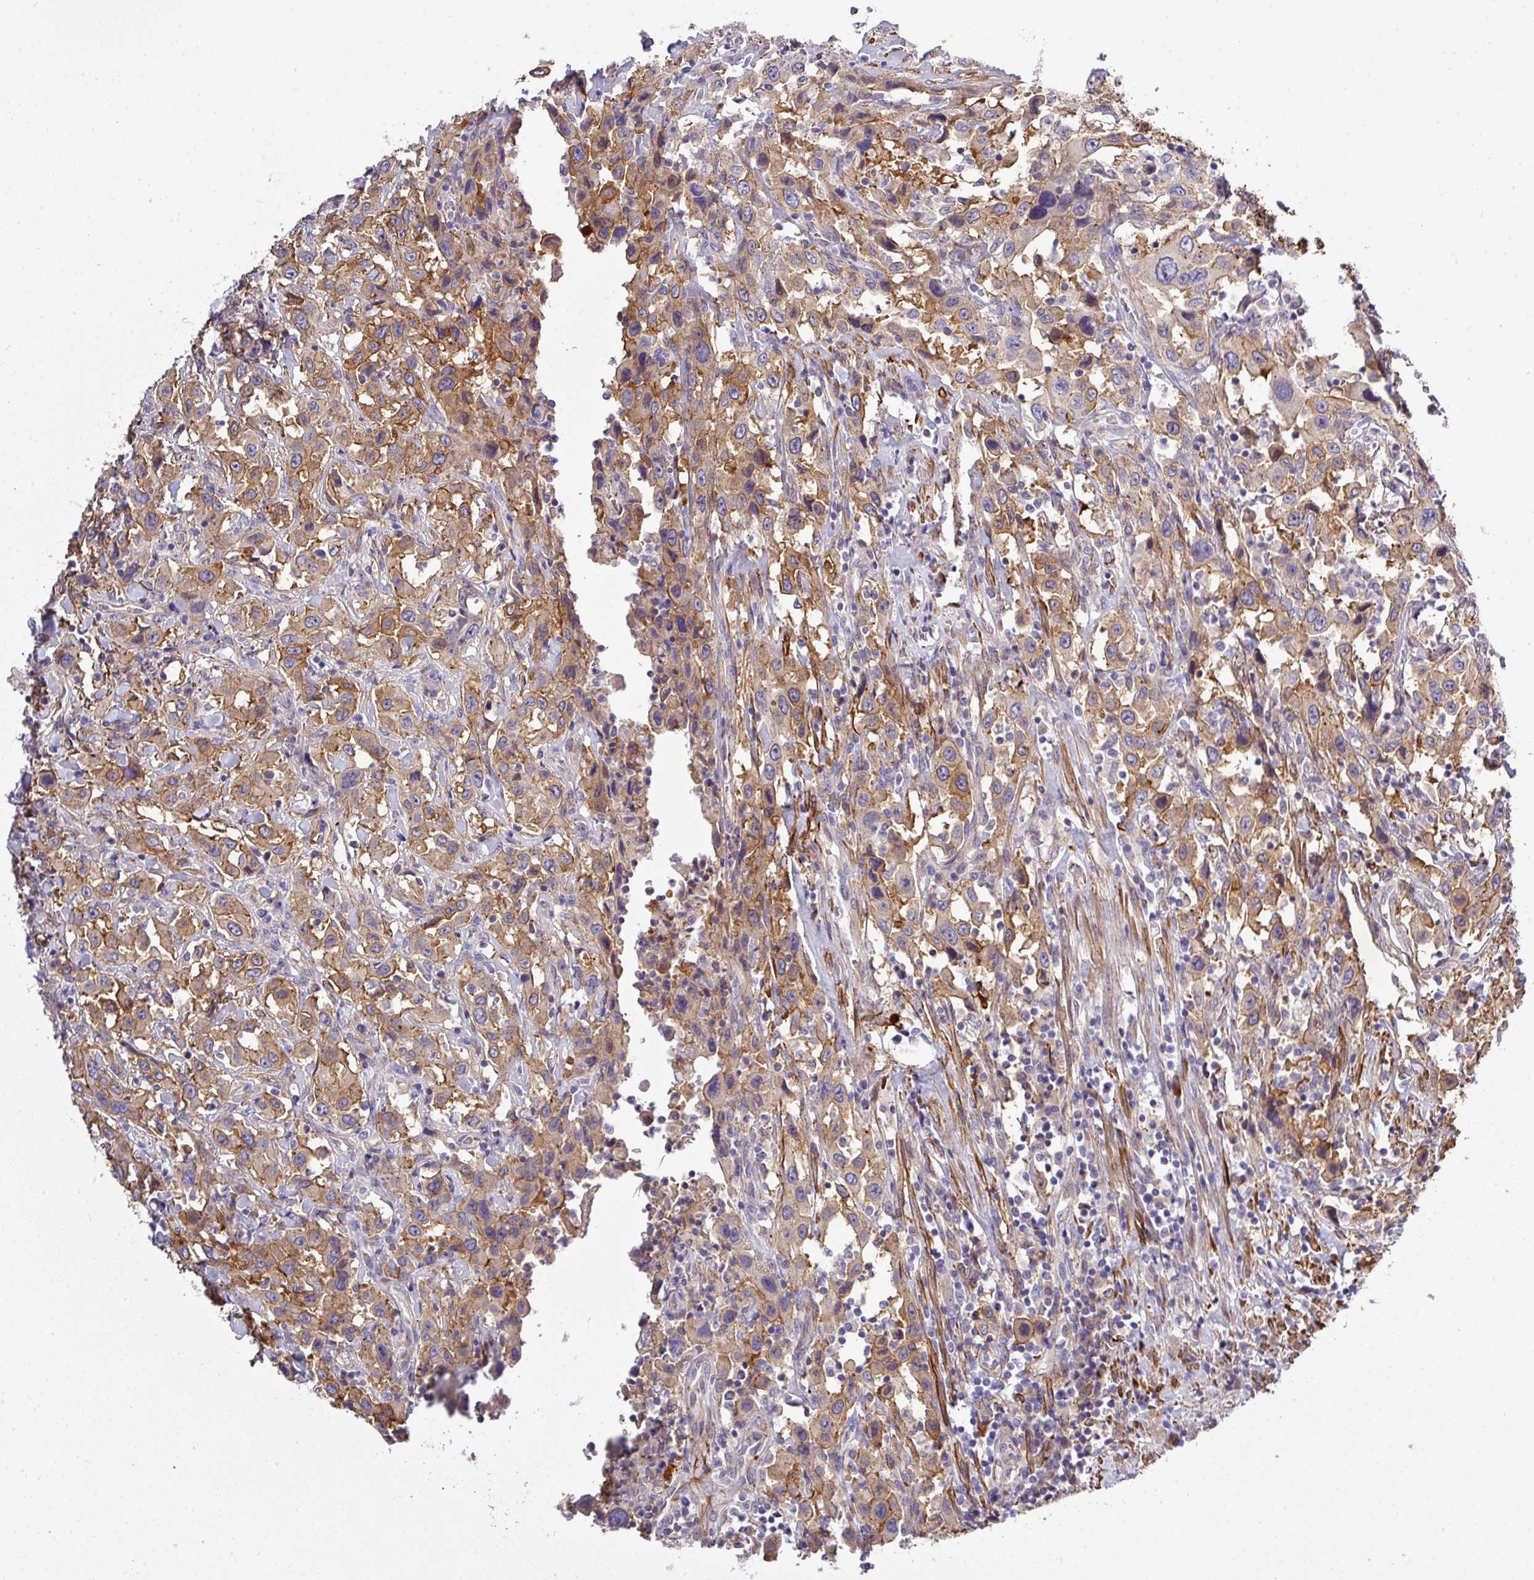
{"staining": {"intensity": "moderate", "quantity": ">75%", "location": "cytoplasmic/membranous"}, "tissue": "urothelial cancer", "cell_type": "Tumor cells", "image_type": "cancer", "snomed": [{"axis": "morphology", "description": "Urothelial carcinoma, High grade"}, {"axis": "topography", "description": "Urinary bladder"}], "caption": "Immunohistochemical staining of urothelial cancer reveals medium levels of moderate cytoplasmic/membranous staining in about >75% of tumor cells. The staining is performed using DAB brown chromogen to label protein expression. The nuclei are counter-stained blue using hematoxylin.", "gene": "PARD6A", "patient": {"sex": "male", "age": 61}}